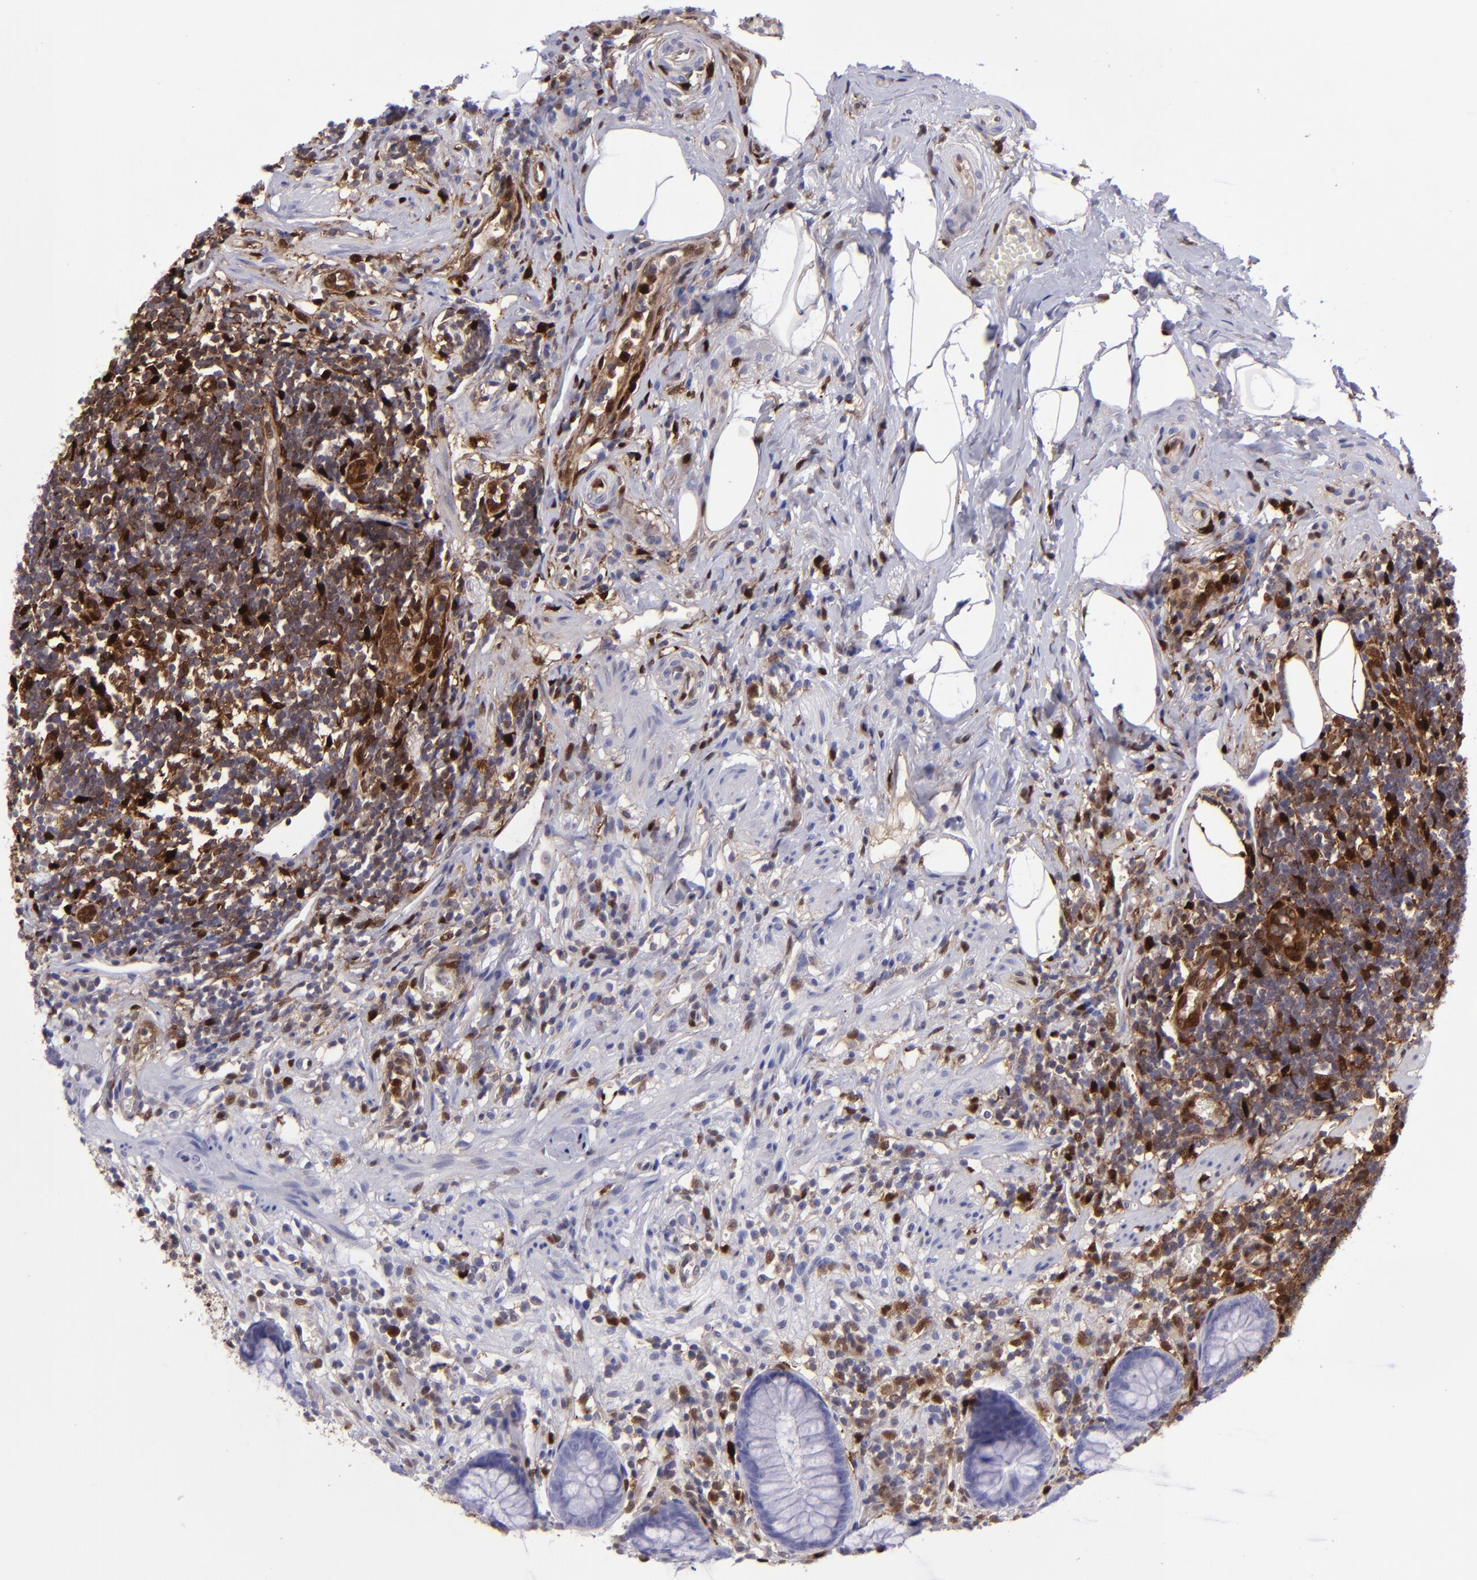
{"staining": {"intensity": "moderate", "quantity": "<25%", "location": "cytoplasmic/membranous,nuclear"}, "tissue": "appendix", "cell_type": "Glandular cells", "image_type": "normal", "snomed": [{"axis": "morphology", "description": "Normal tissue, NOS"}, {"axis": "topography", "description": "Appendix"}], "caption": "This micrograph shows unremarkable appendix stained with immunohistochemistry to label a protein in brown. The cytoplasmic/membranous,nuclear of glandular cells show moderate positivity for the protein. Nuclei are counter-stained blue.", "gene": "TYMP", "patient": {"sex": "male", "age": 38}}